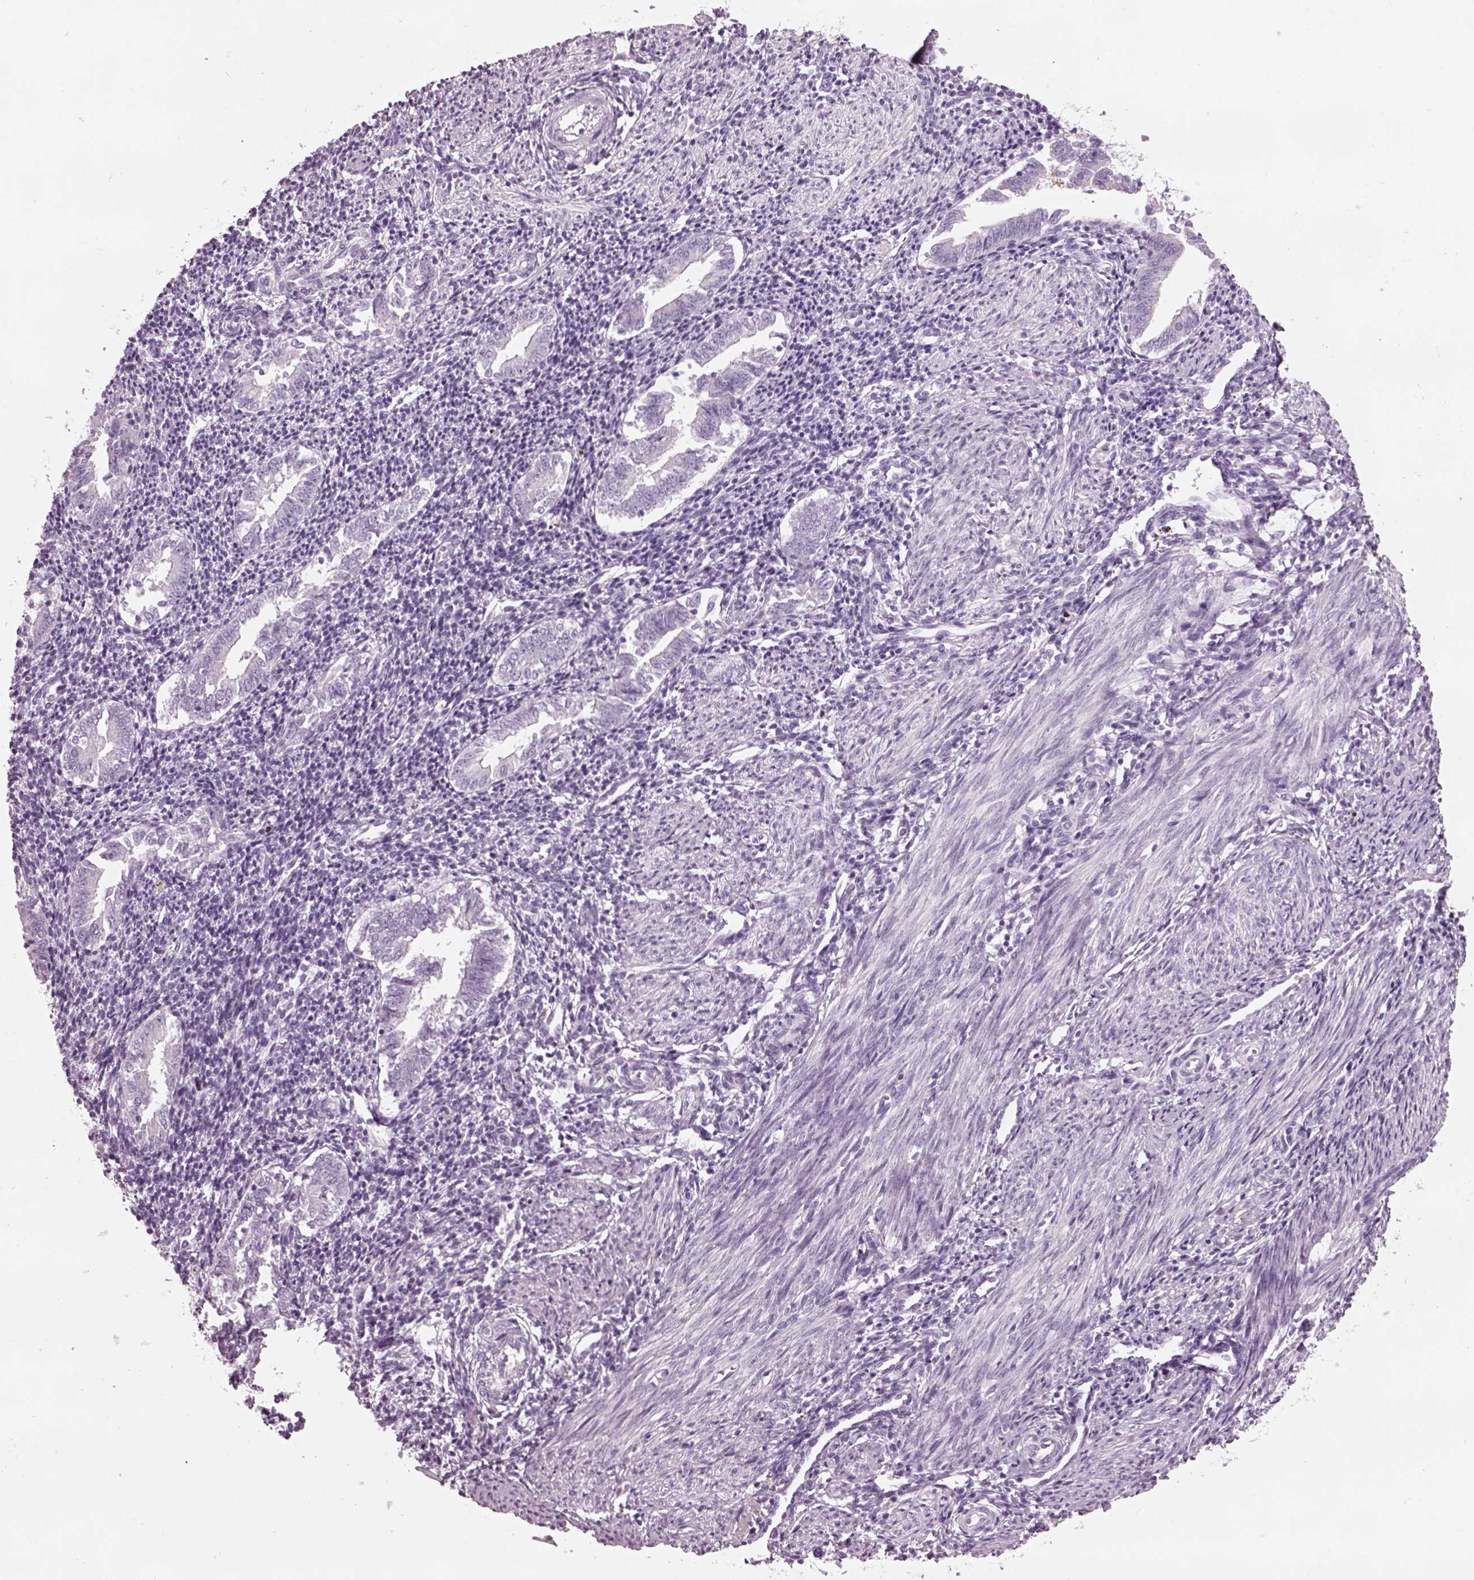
{"staining": {"intensity": "negative", "quantity": "none", "location": "none"}, "tissue": "endometrium", "cell_type": "Cells in endometrial stroma", "image_type": "normal", "snomed": [{"axis": "morphology", "description": "Normal tissue, NOS"}, {"axis": "topography", "description": "Endometrium"}], "caption": "Immunohistochemistry (IHC) histopathology image of unremarkable human endometrium stained for a protein (brown), which demonstrates no expression in cells in endometrial stroma.", "gene": "PRR9", "patient": {"sex": "female", "age": 25}}